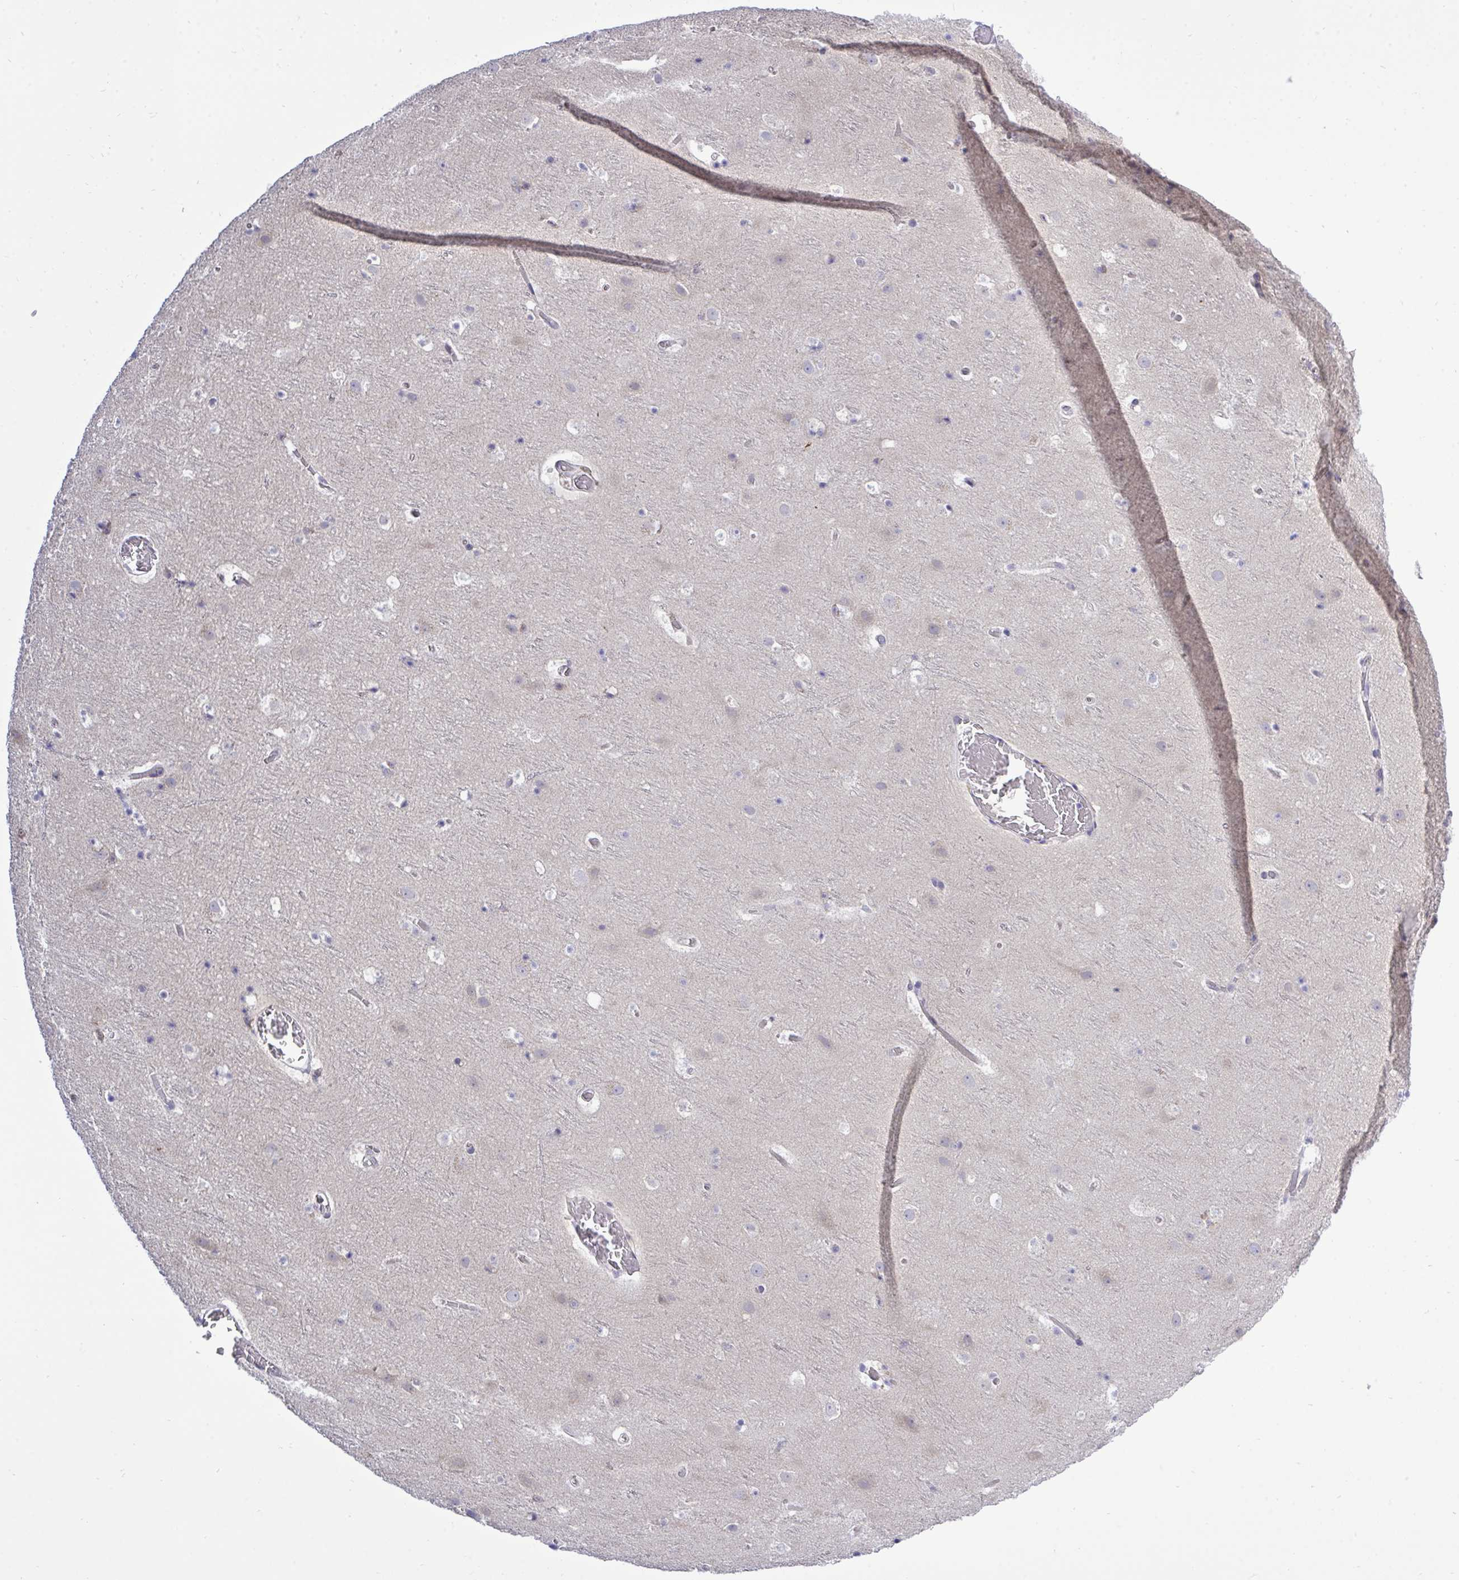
{"staining": {"intensity": "negative", "quantity": "none", "location": "none"}, "tissue": "cerebral cortex", "cell_type": "Endothelial cells", "image_type": "normal", "snomed": [{"axis": "morphology", "description": "Normal tissue, NOS"}, {"axis": "topography", "description": "Cerebral cortex"}], "caption": "Cerebral cortex was stained to show a protein in brown. There is no significant staining in endothelial cells.", "gene": "ZNF444", "patient": {"sex": "female", "age": 42}}